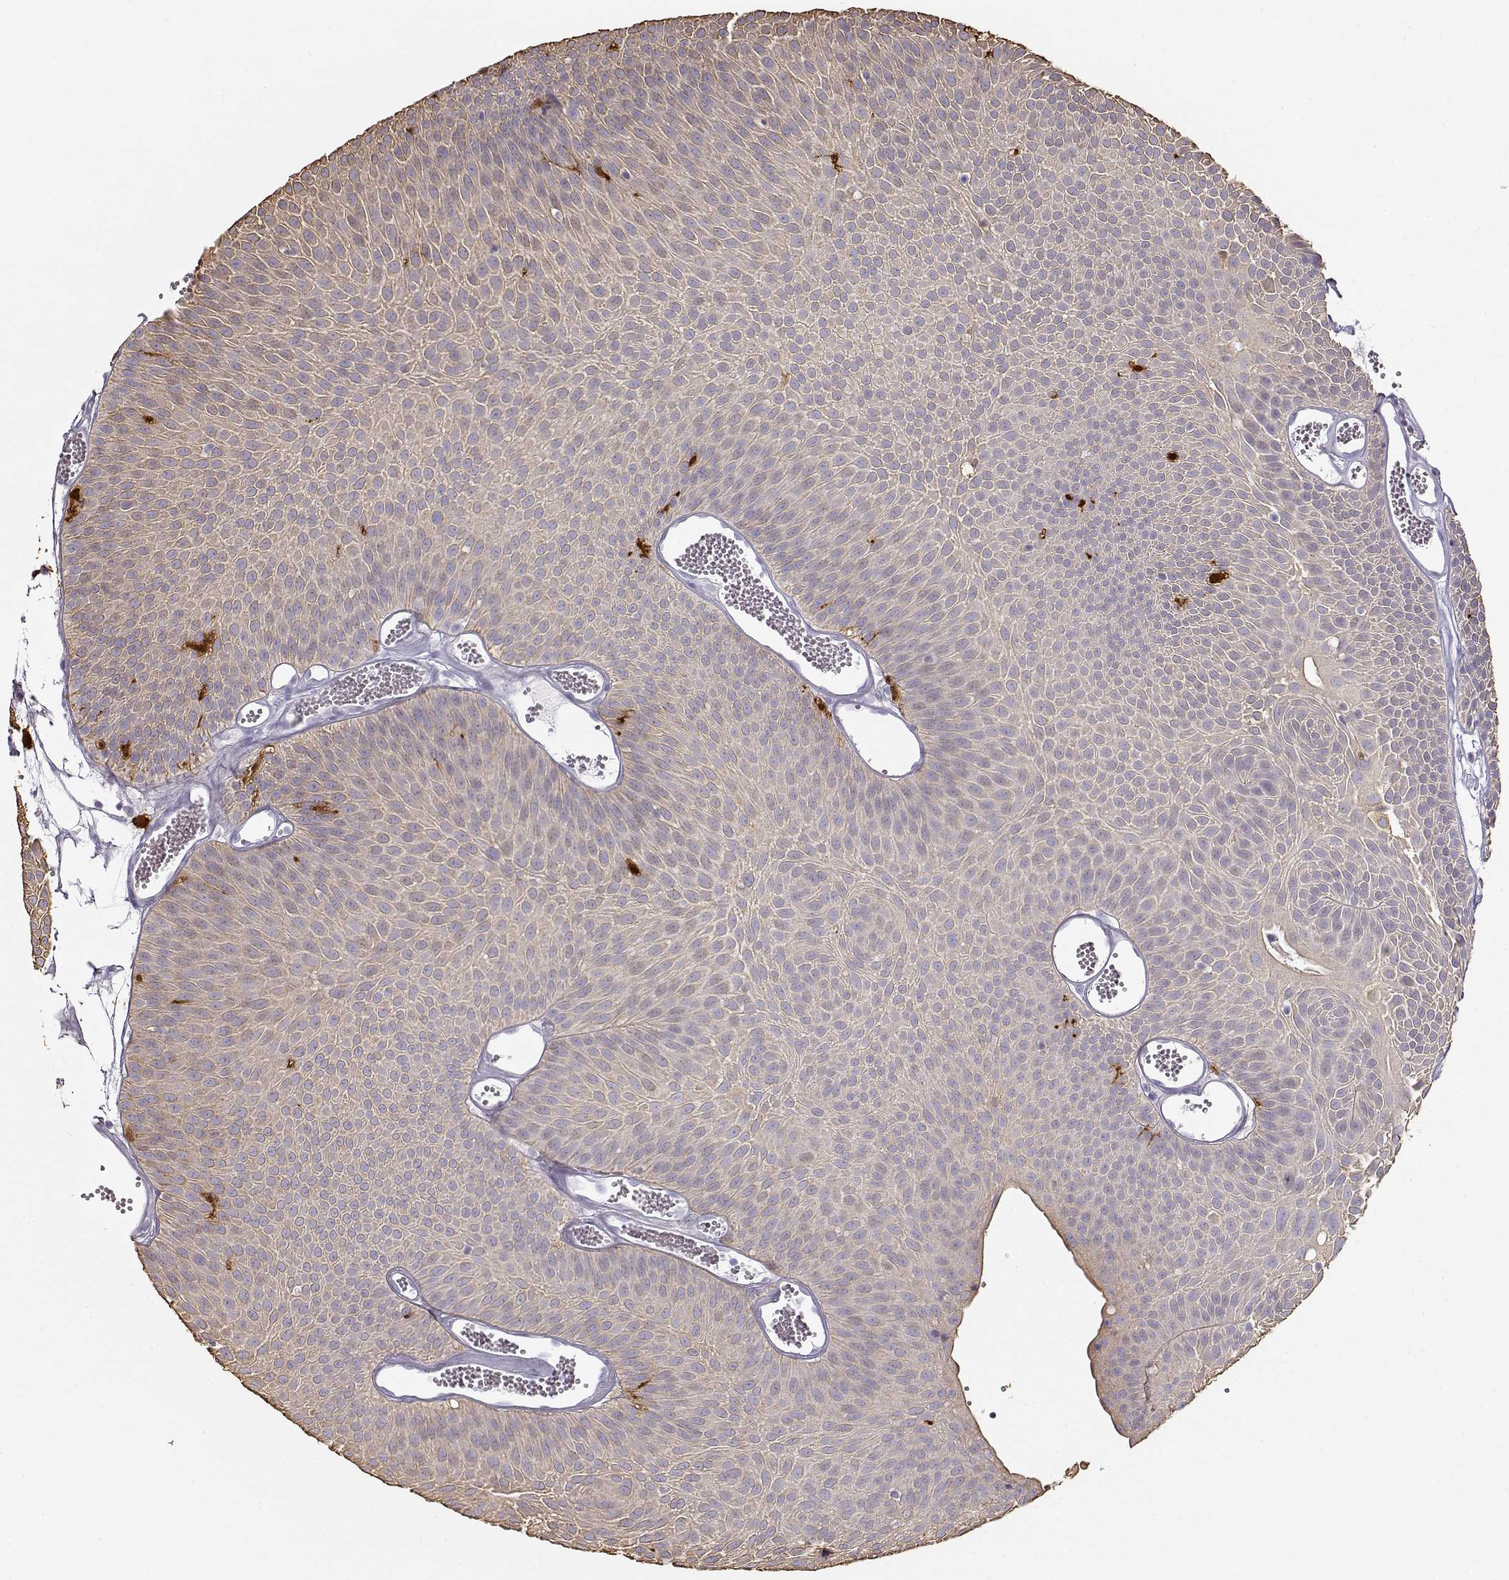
{"staining": {"intensity": "weak", "quantity": ">75%", "location": "cytoplasmic/membranous"}, "tissue": "urothelial cancer", "cell_type": "Tumor cells", "image_type": "cancer", "snomed": [{"axis": "morphology", "description": "Urothelial carcinoma, Low grade"}, {"axis": "topography", "description": "Urinary bladder"}], "caption": "Immunohistochemical staining of human urothelial cancer exhibits low levels of weak cytoplasmic/membranous expression in approximately >75% of tumor cells.", "gene": "S100B", "patient": {"sex": "male", "age": 52}}